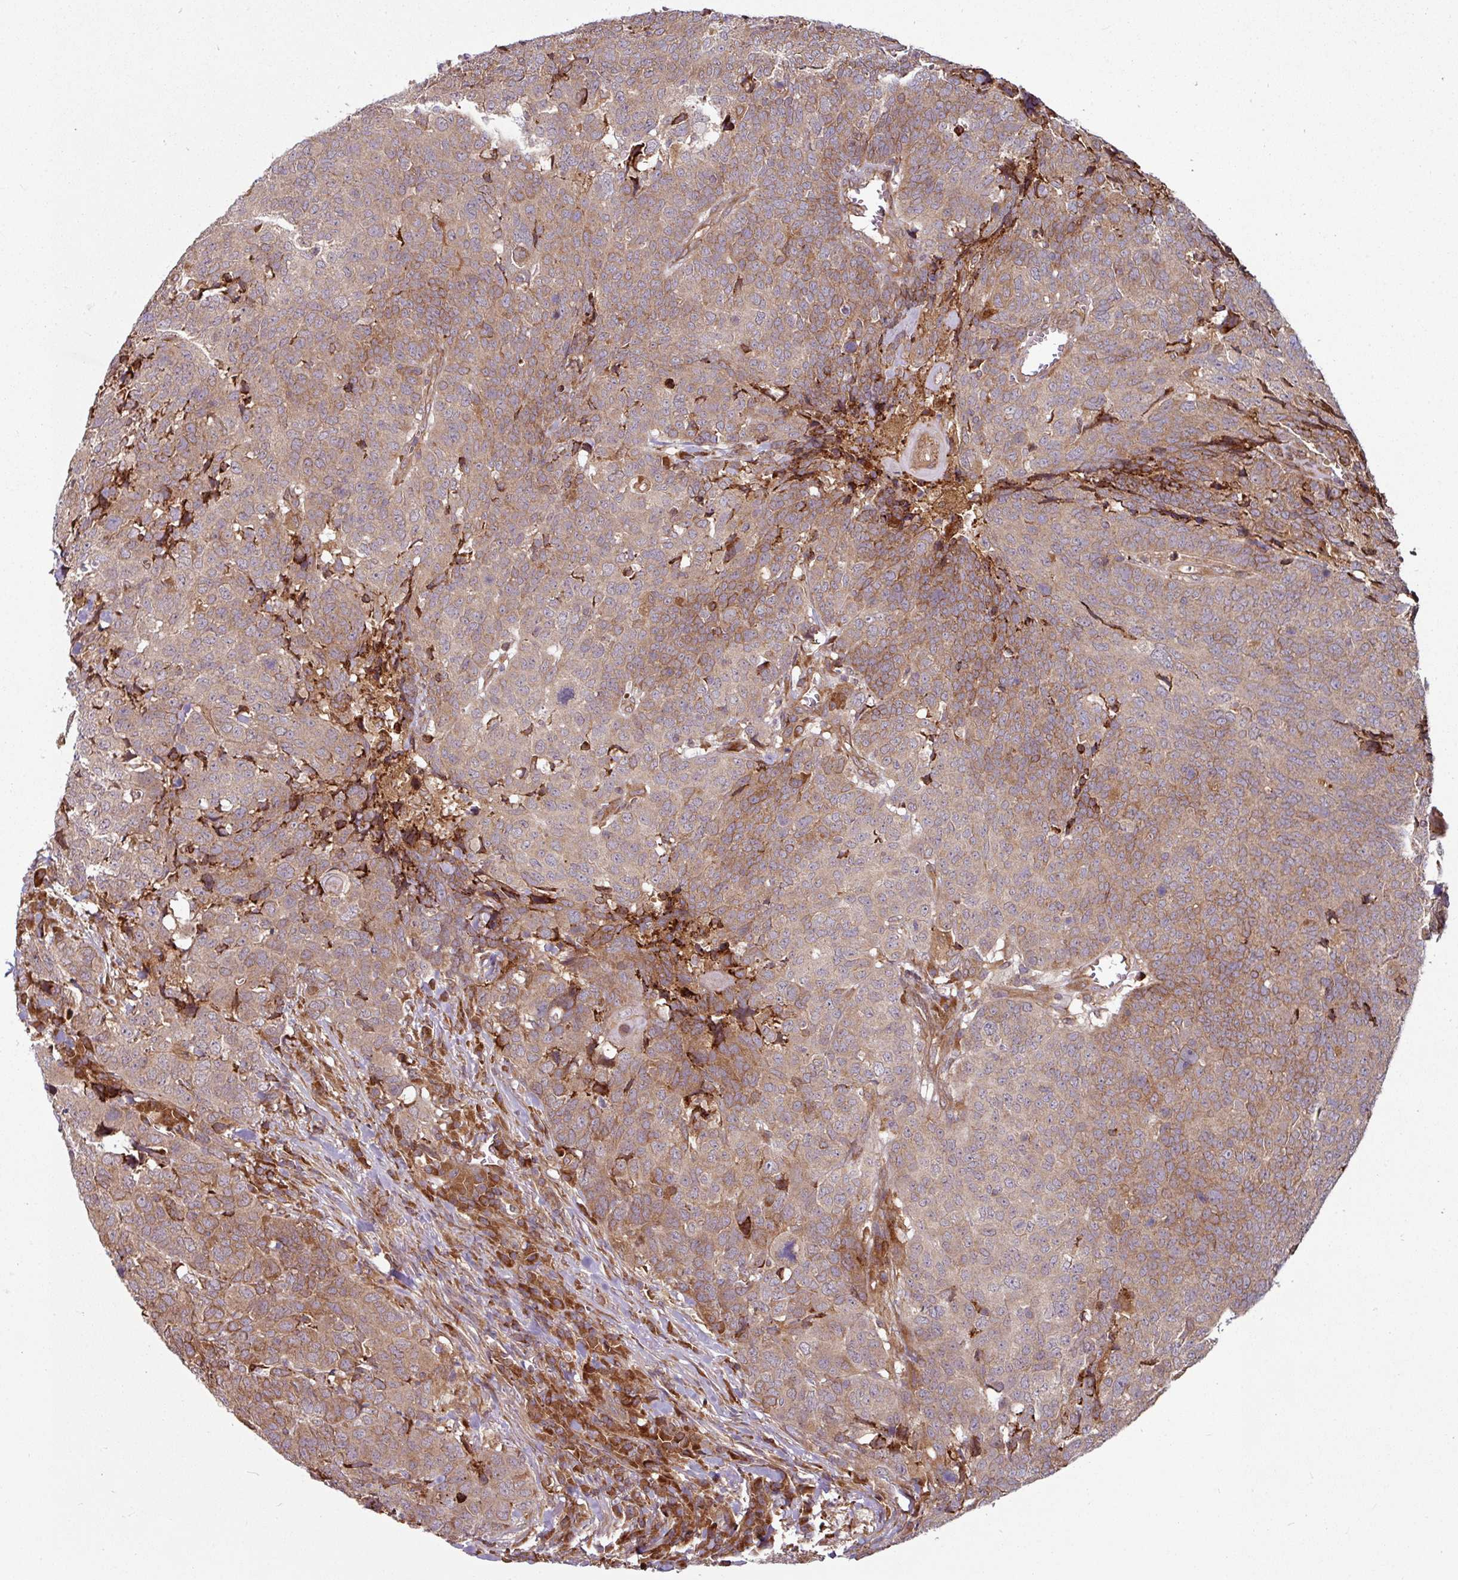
{"staining": {"intensity": "moderate", "quantity": ">75%", "location": "cytoplasmic/membranous"}, "tissue": "head and neck cancer", "cell_type": "Tumor cells", "image_type": "cancer", "snomed": [{"axis": "morphology", "description": "Squamous cell carcinoma, NOS"}, {"axis": "topography", "description": "Head-Neck"}], "caption": "Human head and neck cancer (squamous cell carcinoma) stained with a brown dye demonstrates moderate cytoplasmic/membranous positive expression in approximately >75% of tumor cells.", "gene": "RAB5A", "patient": {"sex": "male", "age": 66}}